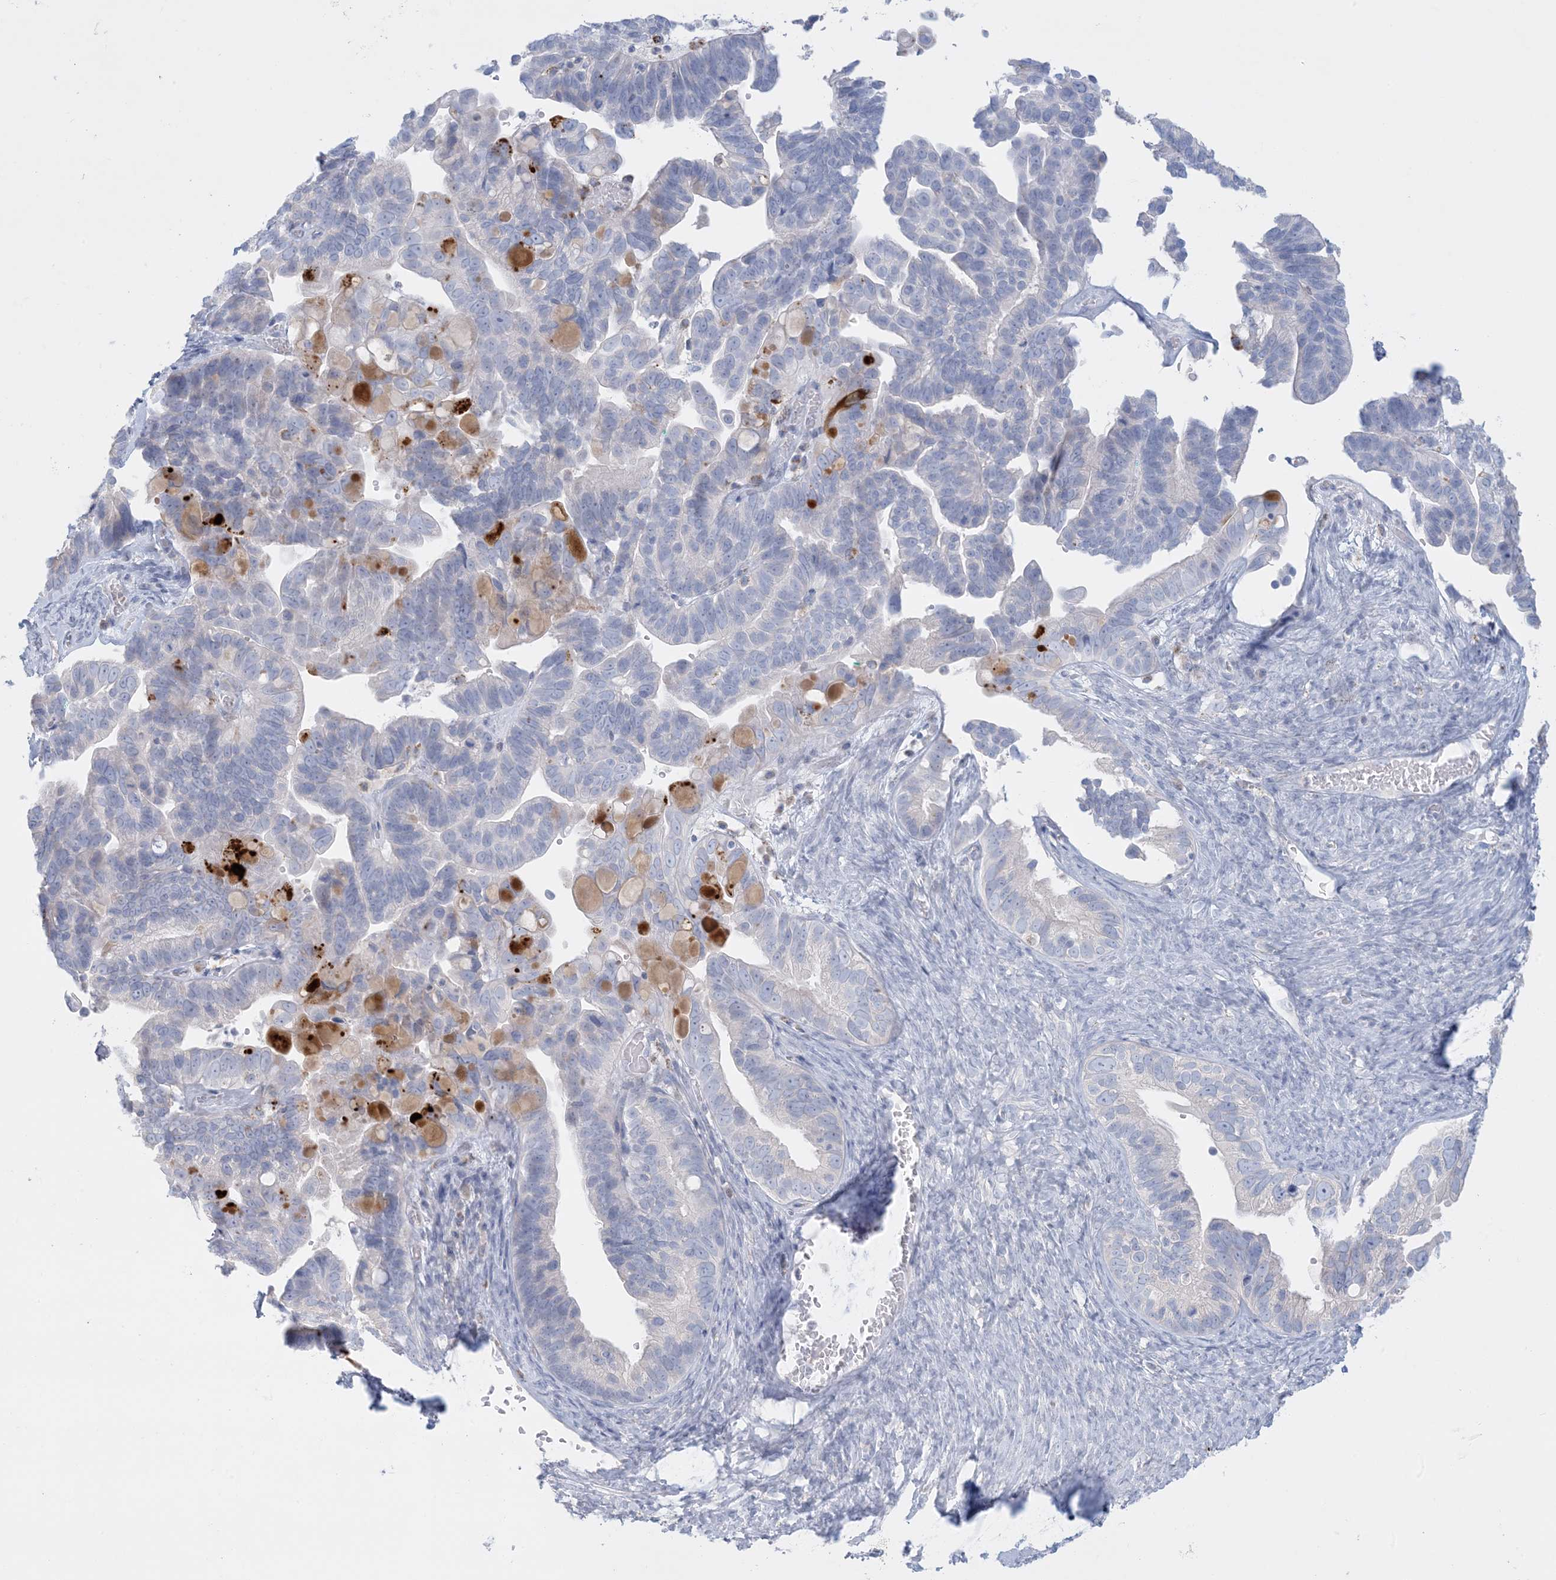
{"staining": {"intensity": "negative", "quantity": "none", "location": "none"}, "tissue": "ovarian cancer", "cell_type": "Tumor cells", "image_type": "cancer", "snomed": [{"axis": "morphology", "description": "Cystadenocarcinoma, serous, NOS"}, {"axis": "topography", "description": "Ovary"}], "caption": "Immunohistochemical staining of human ovarian cancer (serous cystadenocarcinoma) exhibits no significant expression in tumor cells.", "gene": "KCTD6", "patient": {"sex": "female", "age": 56}}